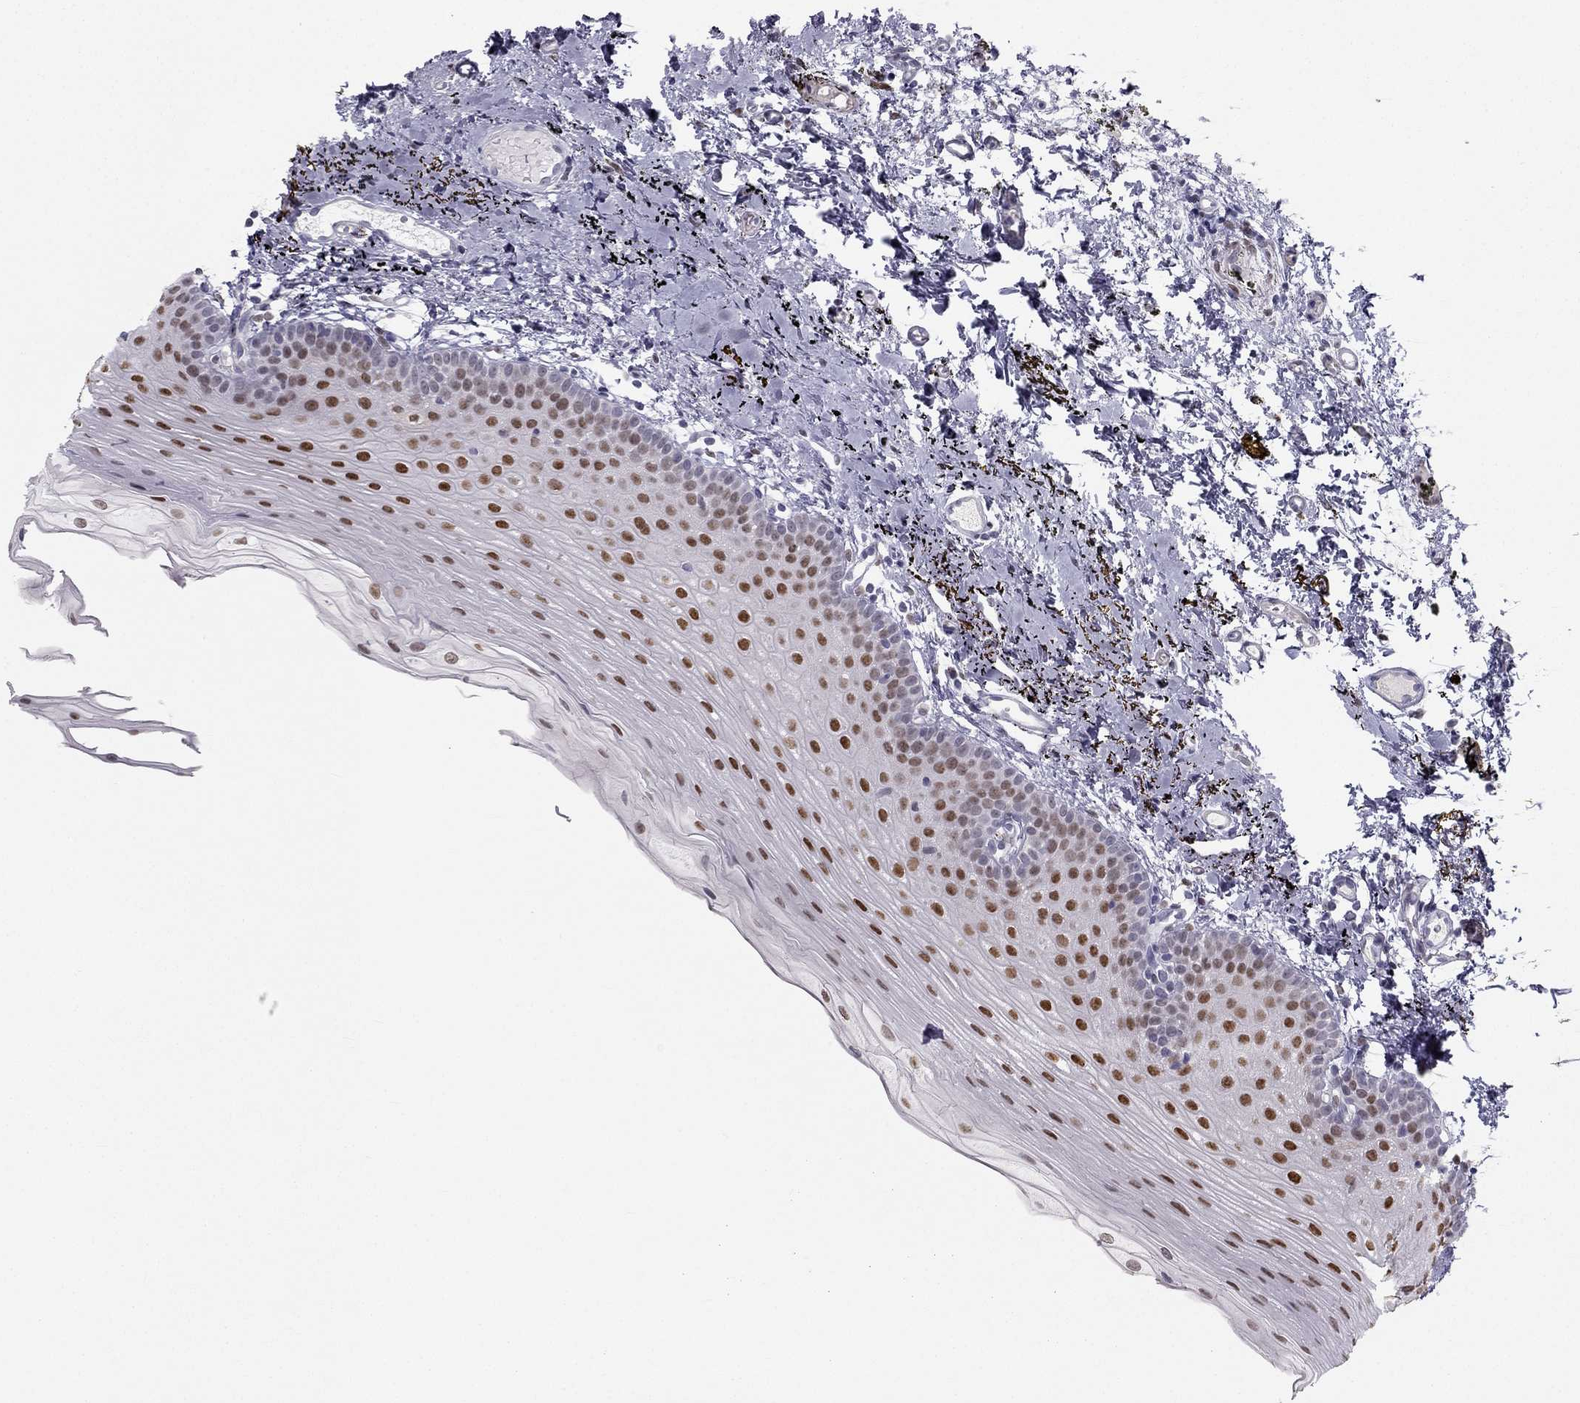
{"staining": {"intensity": "strong", "quantity": ">75%", "location": "nuclear"}, "tissue": "oral mucosa", "cell_type": "Squamous epithelial cells", "image_type": "normal", "snomed": [{"axis": "morphology", "description": "Normal tissue, NOS"}, {"axis": "topography", "description": "Oral tissue"}], "caption": "Oral mucosa stained for a protein (brown) demonstrates strong nuclear positive expression in about >75% of squamous epithelial cells.", "gene": "TRPS1", "patient": {"sex": "female", "age": 57}}